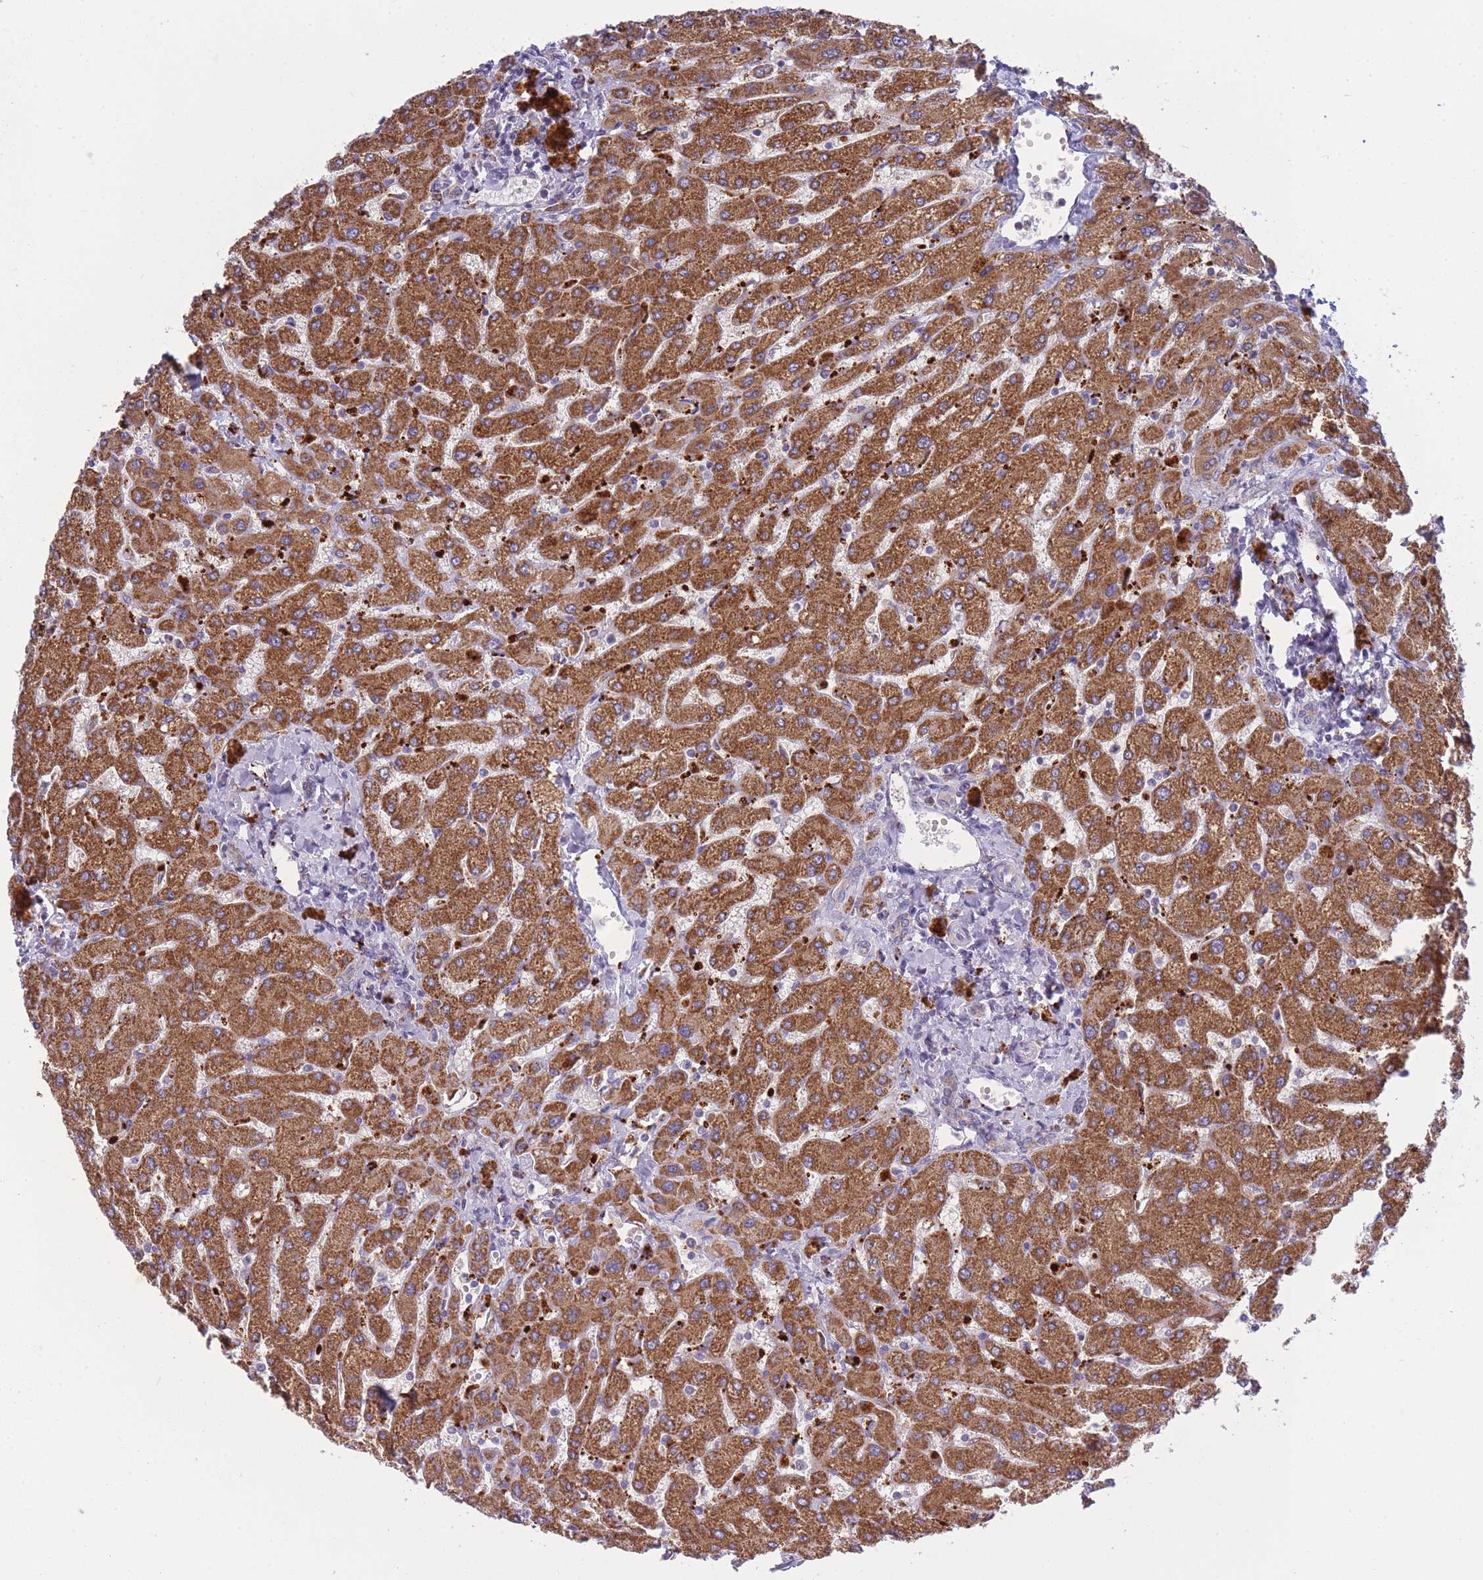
{"staining": {"intensity": "weak", "quantity": "<25%", "location": "cytoplasmic/membranous"}, "tissue": "liver", "cell_type": "Cholangiocytes", "image_type": "normal", "snomed": [{"axis": "morphology", "description": "Normal tissue, NOS"}, {"axis": "topography", "description": "Liver"}], "caption": "Photomicrograph shows no significant protein positivity in cholangiocytes of unremarkable liver.", "gene": "TRIM61", "patient": {"sex": "male", "age": 55}}